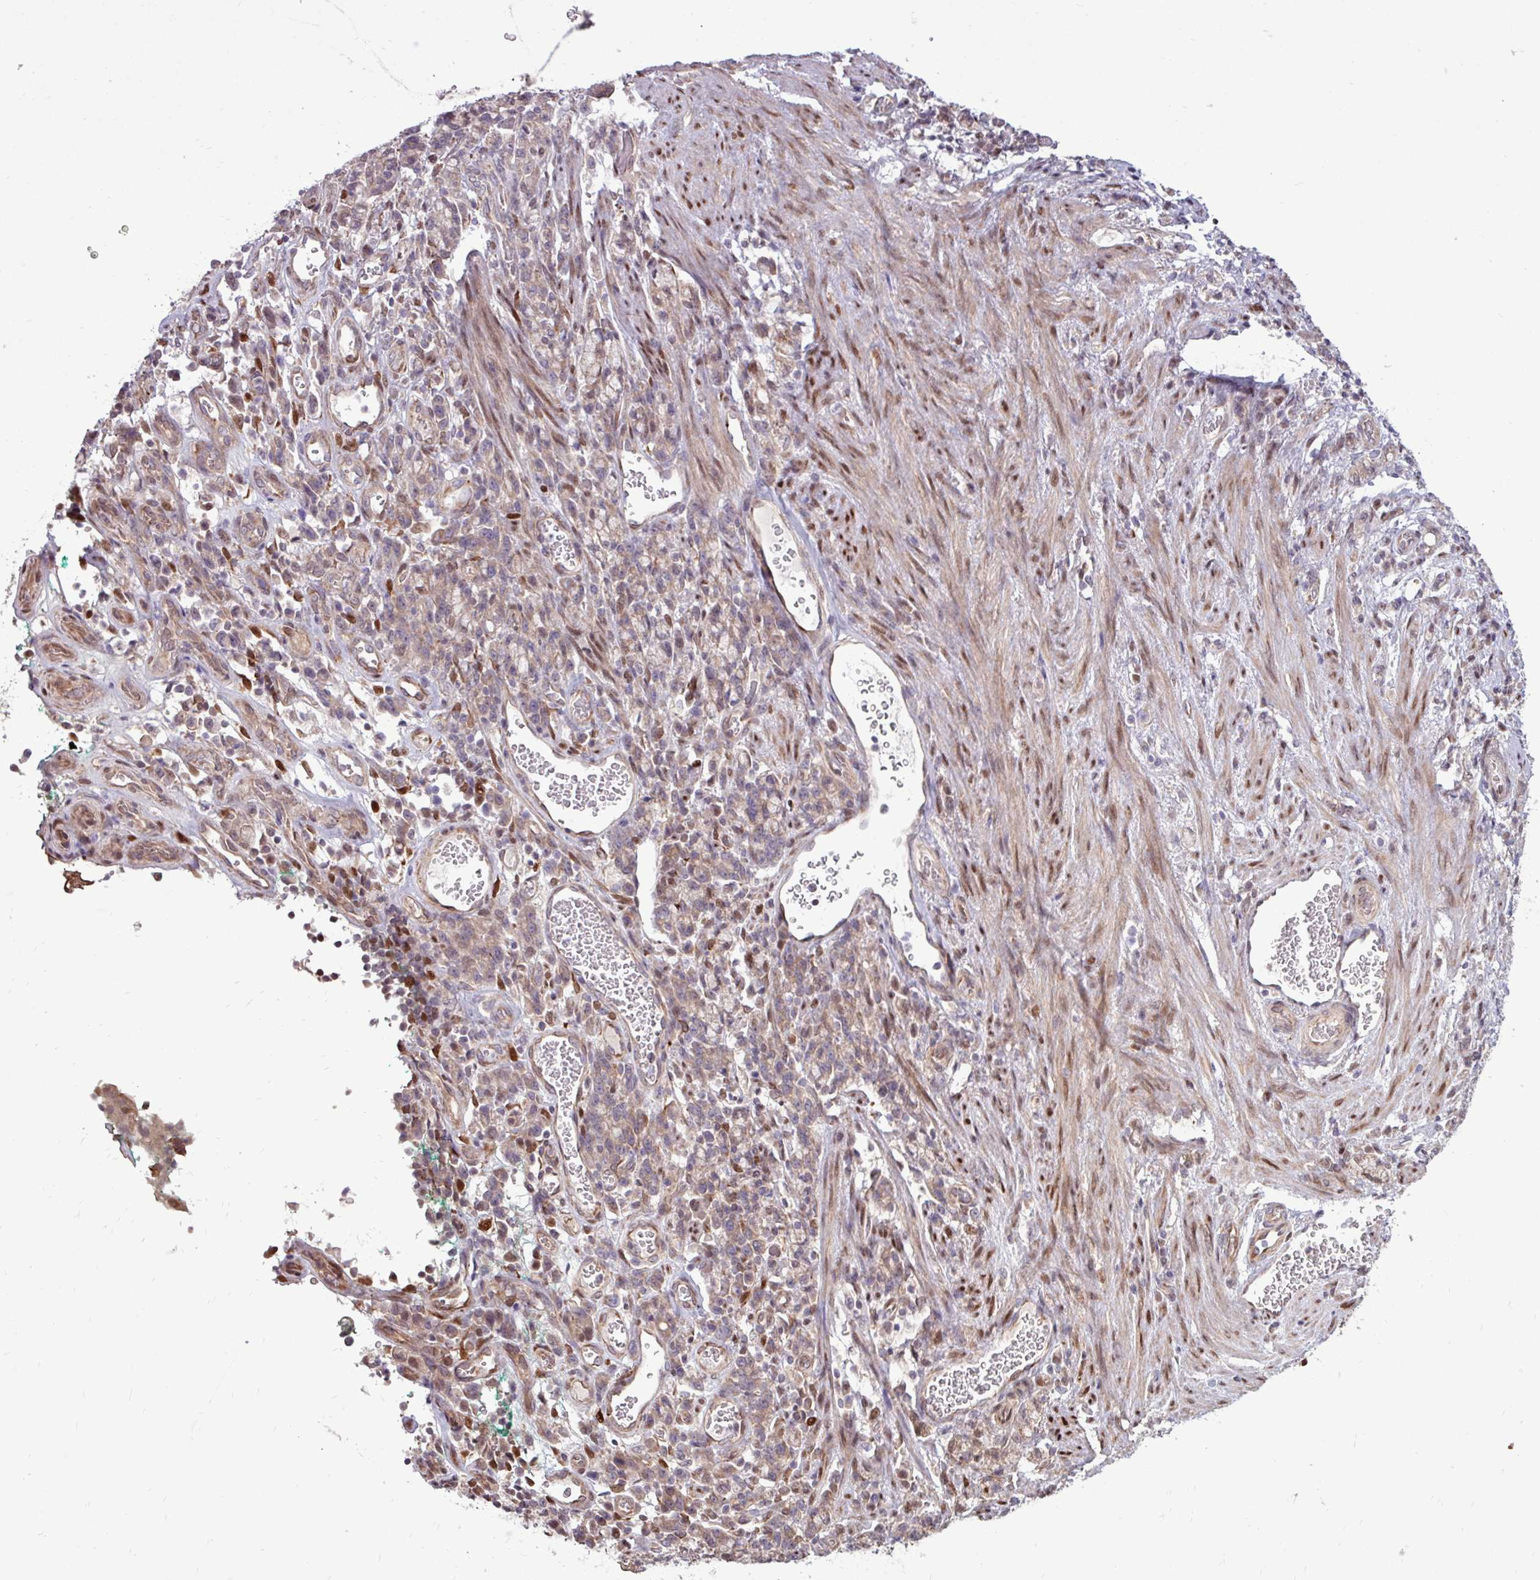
{"staining": {"intensity": "weak", "quantity": ">75%", "location": "cytoplasmic/membranous"}, "tissue": "stomach cancer", "cell_type": "Tumor cells", "image_type": "cancer", "snomed": [{"axis": "morphology", "description": "Adenocarcinoma, NOS"}, {"axis": "topography", "description": "Stomach"}], "caption": "High-power microscopy captured an IHC photomicrograph of stomach cancer (adenocarcinoma), revealing weak cytoplasmic/membranous expression in about >75% of tumor cells.", "gene": "PDPR", "patient": {"sex": "male", "age": 77}}